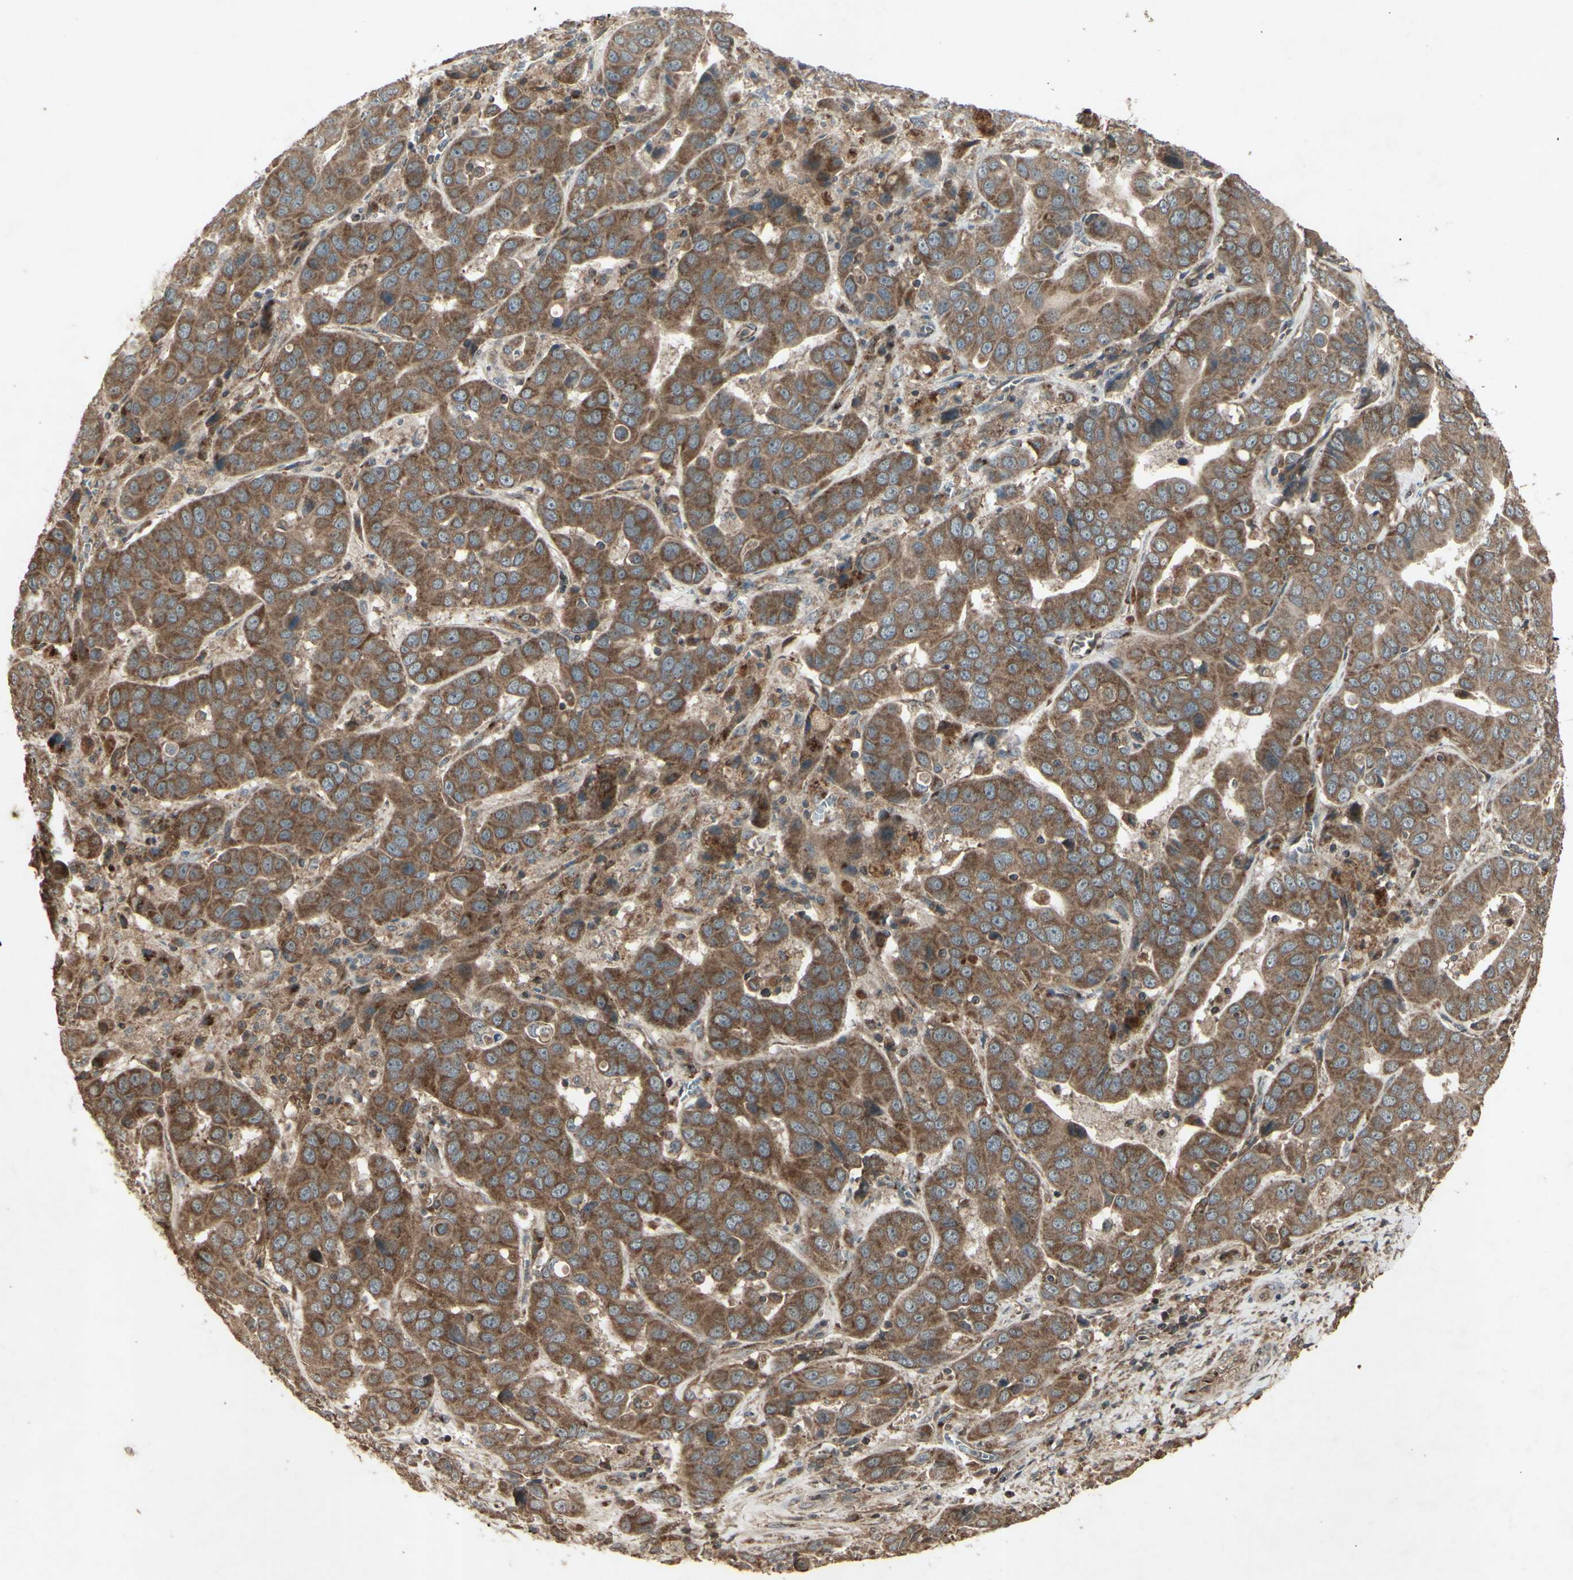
{"staining": {"intensity": "moderate", "quantity": ">75%", "location": "cytoplasmic/membranous"}, "tissue": "liver cancer", "cell_type": "Tumor cells", "image_type": "cancer", "snomed": [{"axis": "morphology", "description": "Cholangiocarcinoma"}, {"axis": "topography", "description": "Liver"}], "caption": "Protein analysis of liver cancer (cholangiocarcinoma) tissue demonstrates moderate cytoplasmic/membranous expression in about >75% of tumor cells.", "gene": "AP1G1", "patient": {"sex": "female", "age": 52}}